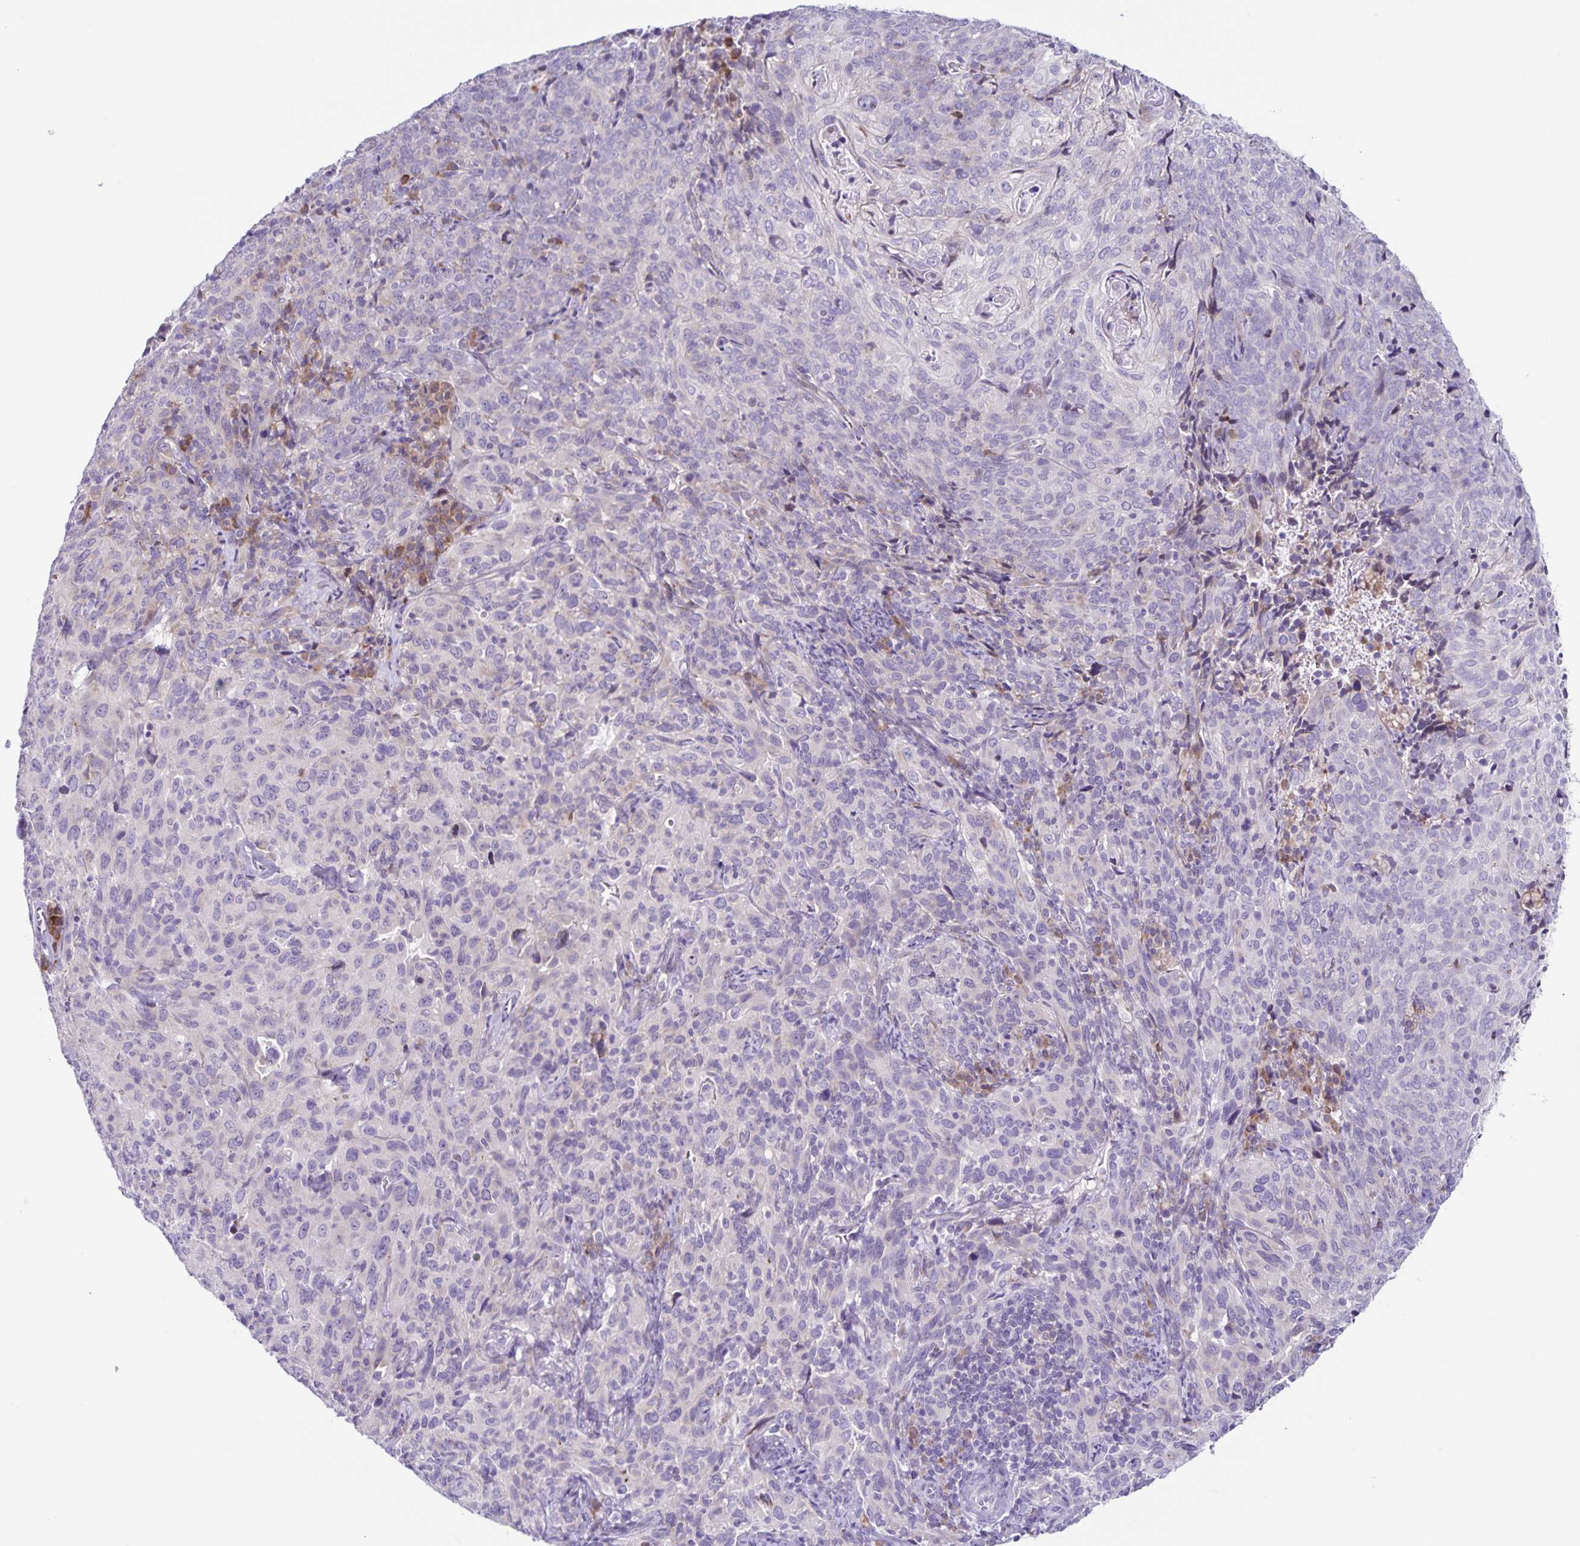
{"staining": {"intensity": "negative", "quantity": "none", "location": "none"}, "tissue": "cervical cancer", "cell_type": "Tumor cells", "image_type": "cancer", "snomed": [{"axis": "morphology", "description": "Squamous cell carcinoma, NOS"}, {"axis": "topography", "description": "Cervix"}], "caption": "The photomicrograph demonstrates no staining of tumor cells in cervical squamous cell carcinoma. The staining is performed using DAB brown chromogen with nuclei counter-stained in using hematoxylin.", "gene": "RNFT2", "patient": {"sex": "female", "age": 51}}